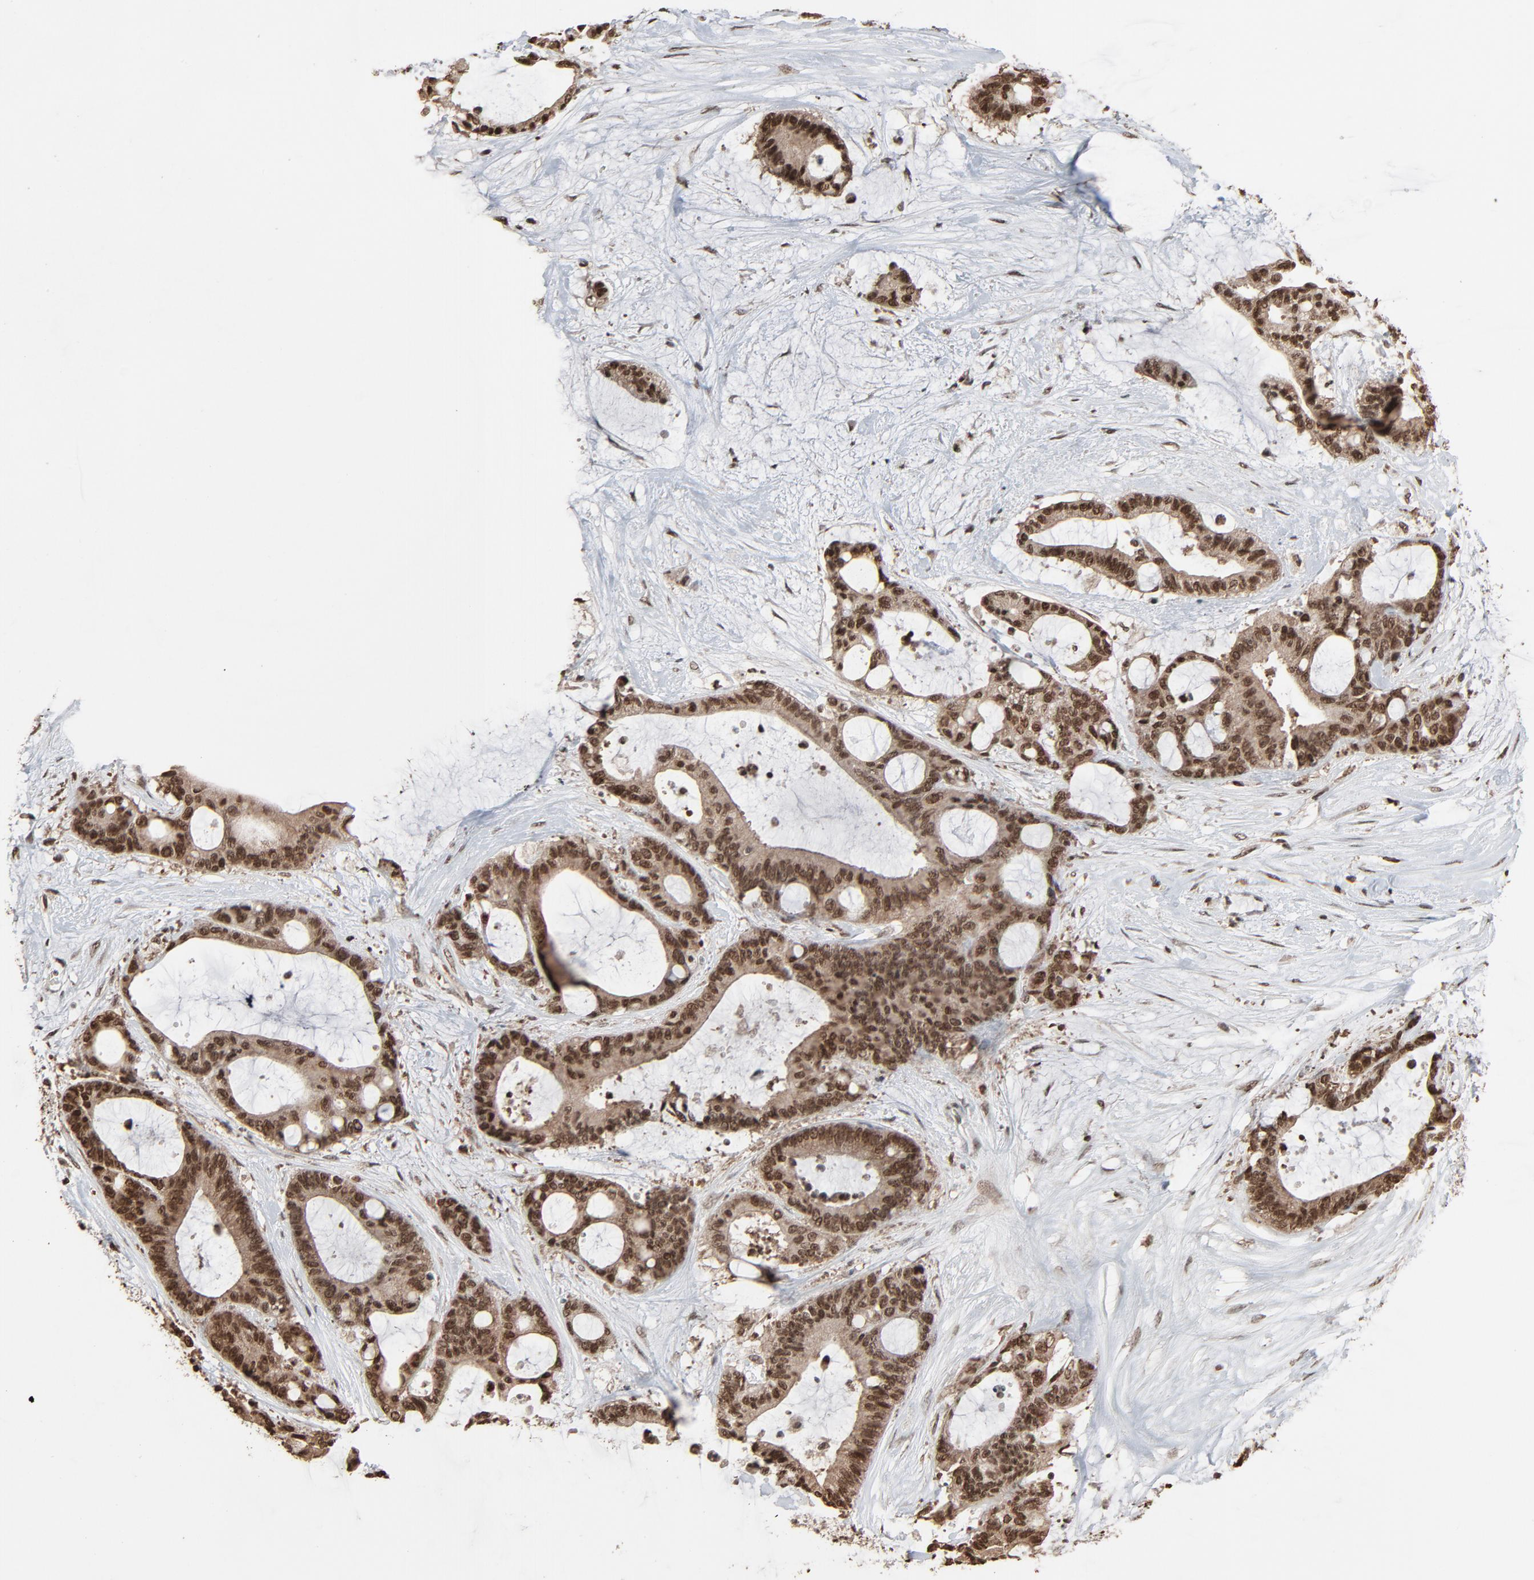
{"staining": {"intensity": "strong", "quantity": ">75%", "location": "cytoplasmic/membranous,nuclear"}, "tissue": "liver cancer", "cell_type": "Tumor cells", "image_type": "cancer", "snomed": [{"axis": "morphology", "description": "Cholangiocarcinoma"}, {"axis": "topography", "description": "Liver"}], "caption": "About >75% of tumor cells in human cholangiocarcinoma (liver) demonstrate strong cytoplasmic/membranous and nuclear protein positivity as visualized by brown immunohistochemical staining.", "gene": "RPS6KA3", "patient": {"sex": "female", "age": 73}}